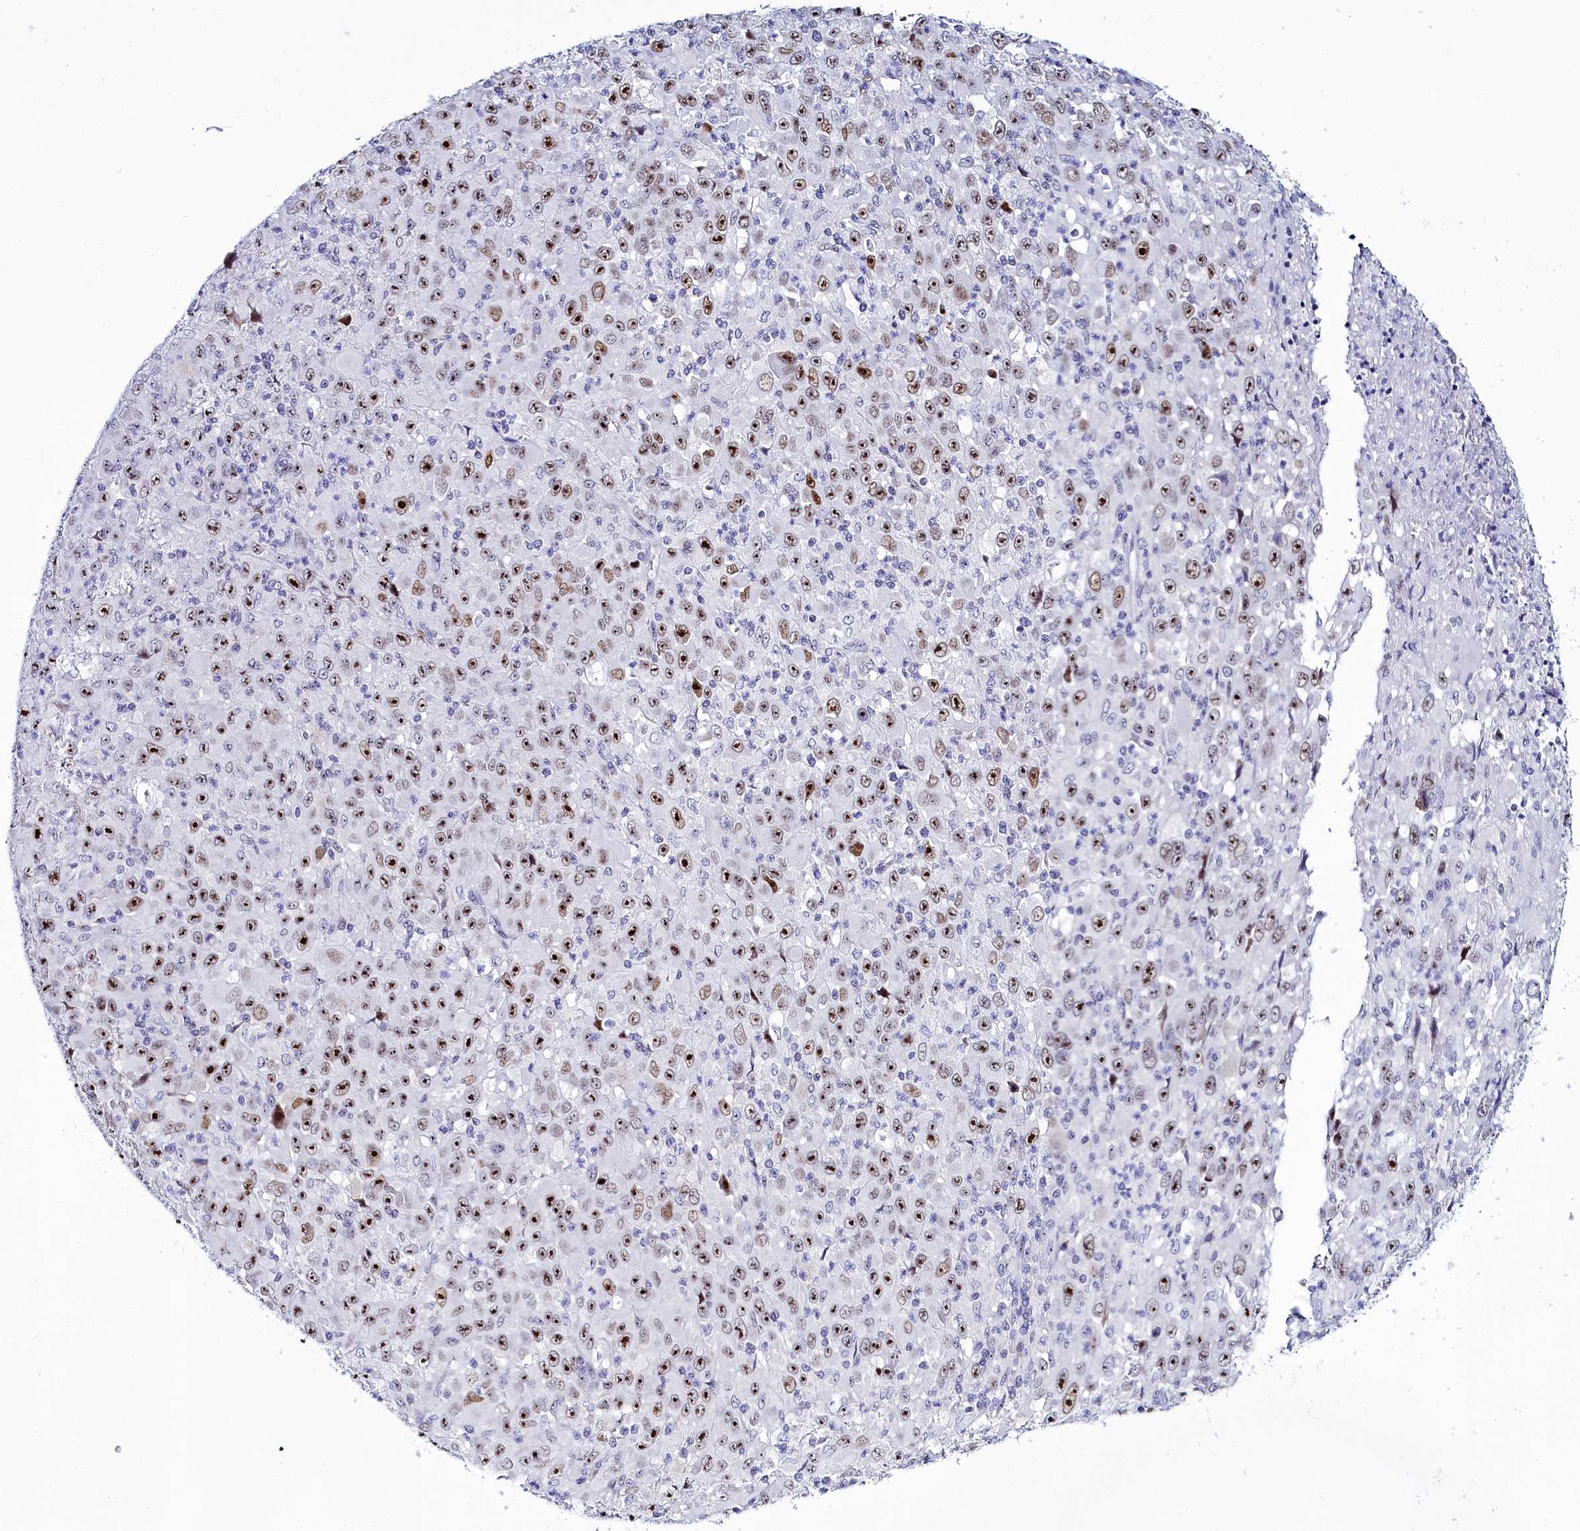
{"staining": {"intensity": "moderate", "quantity": ">75%", "location": "nuclear"}, "tissue": "melanoma", "cell_type": "Tumor cells", "image_type": "cancer", "snomed": [{"axis": "morphology", "description": "Malignant melanoma, Metastatic site"}, {"axis": "topography", "description": "Skin"}], "caption": "Human melanoma stained with a protein marker exhibits moderate staining in tumor cells.", "gene": "TCOF1", "patient": {"sex": "female", "age": 56}}